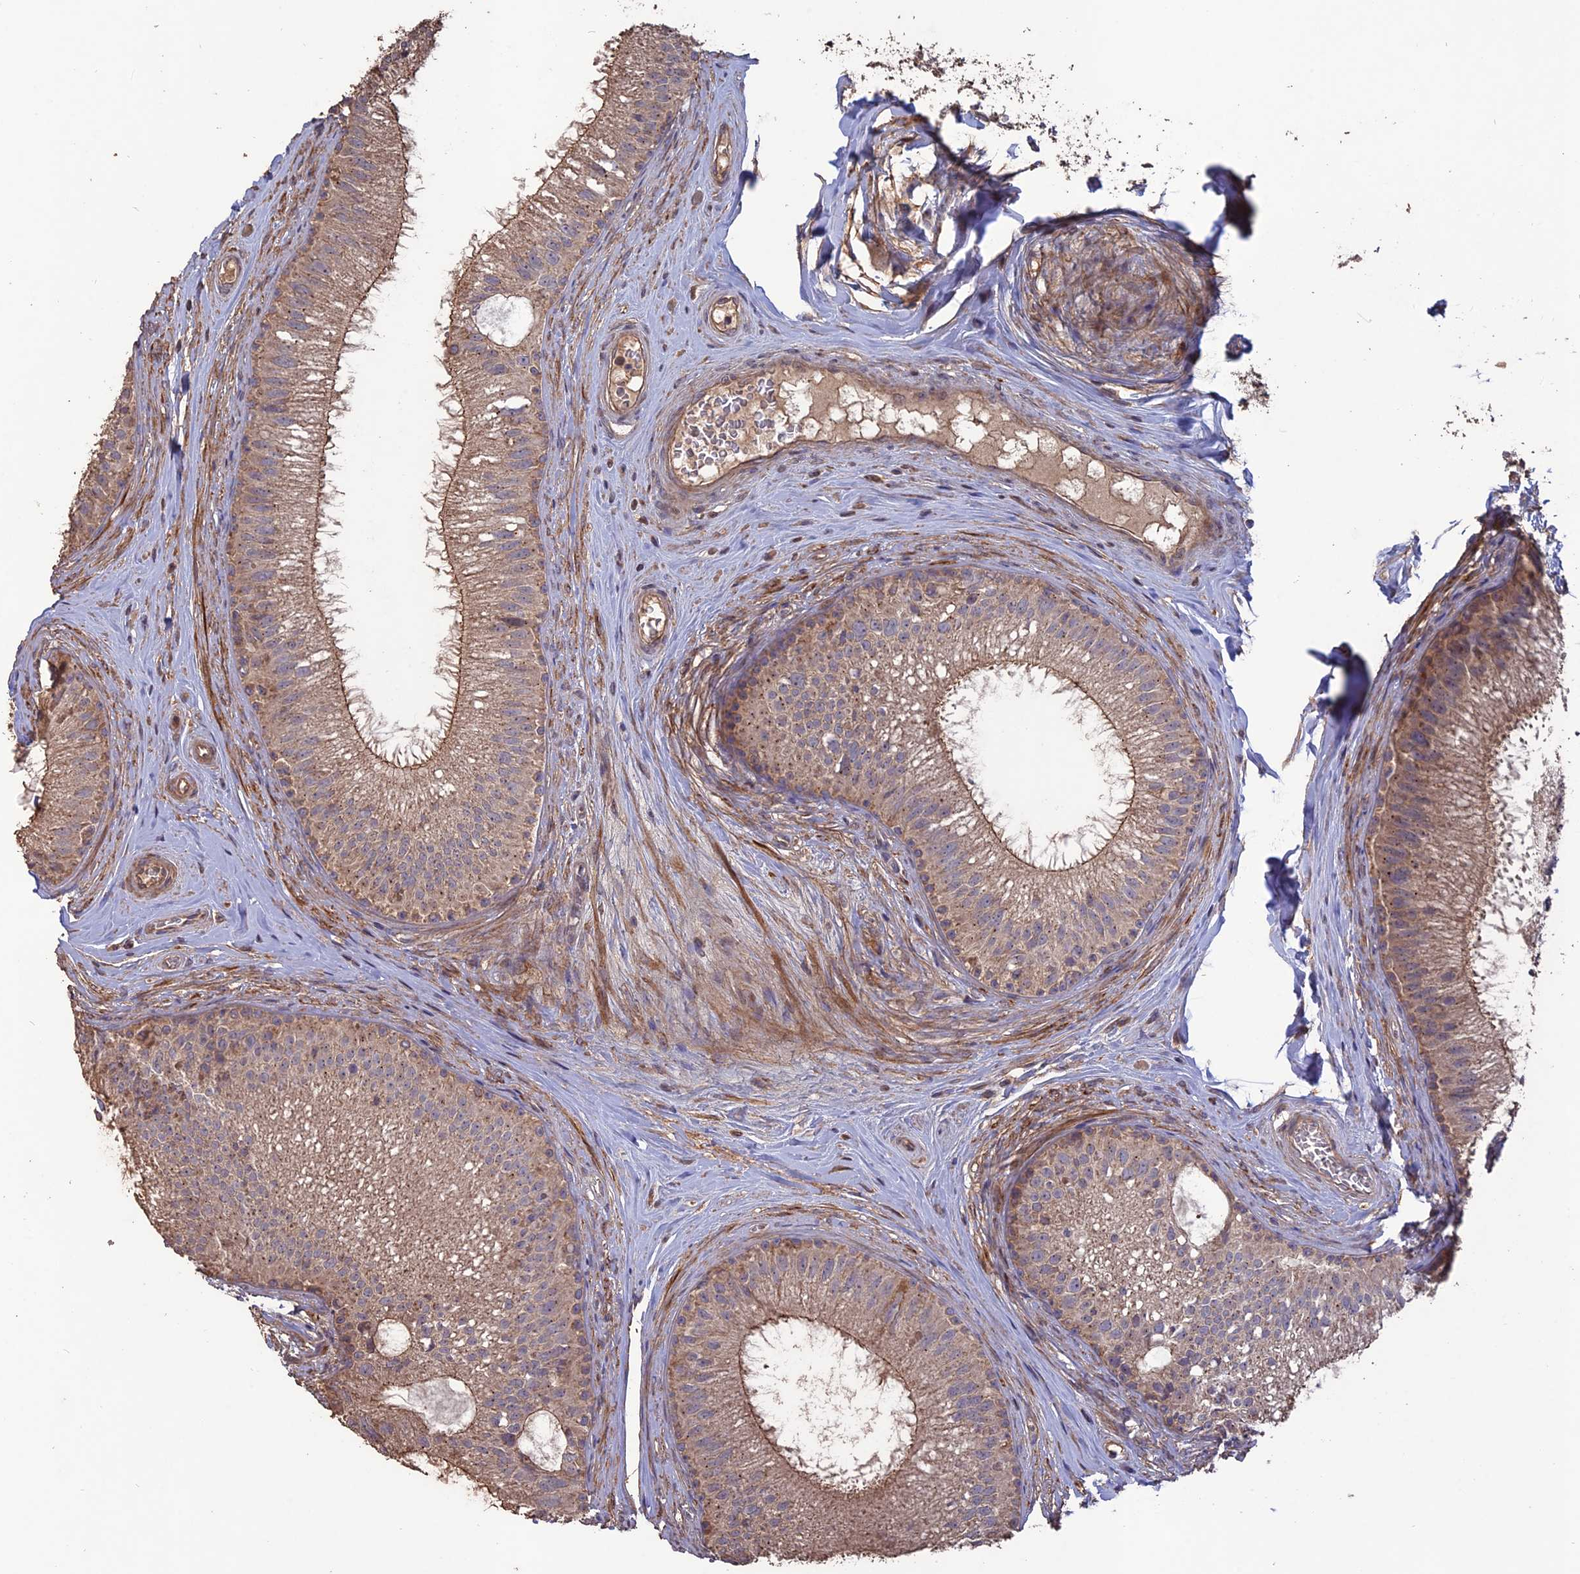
{"staining": {"intensity": "moderate", "quantity": "25%-75%", "location": "cytoplasmic/membranous"}, "tissue": "epididymis", "cell_type": "Glandular cells", "image_type": "normal", "snomed": [{"axis": "morphology", "description": "Normal tissue, NOS"}, {"axis": "topography", "description": "Epididymis"}], "caption": "Protein analysis of unremarkable epididymis reveals moderate cytoplasmic/membranous expression in about 25%-75% of glandular cells.", "gene": "LAYN", "patient": {"sex": "male", "age": 33}}